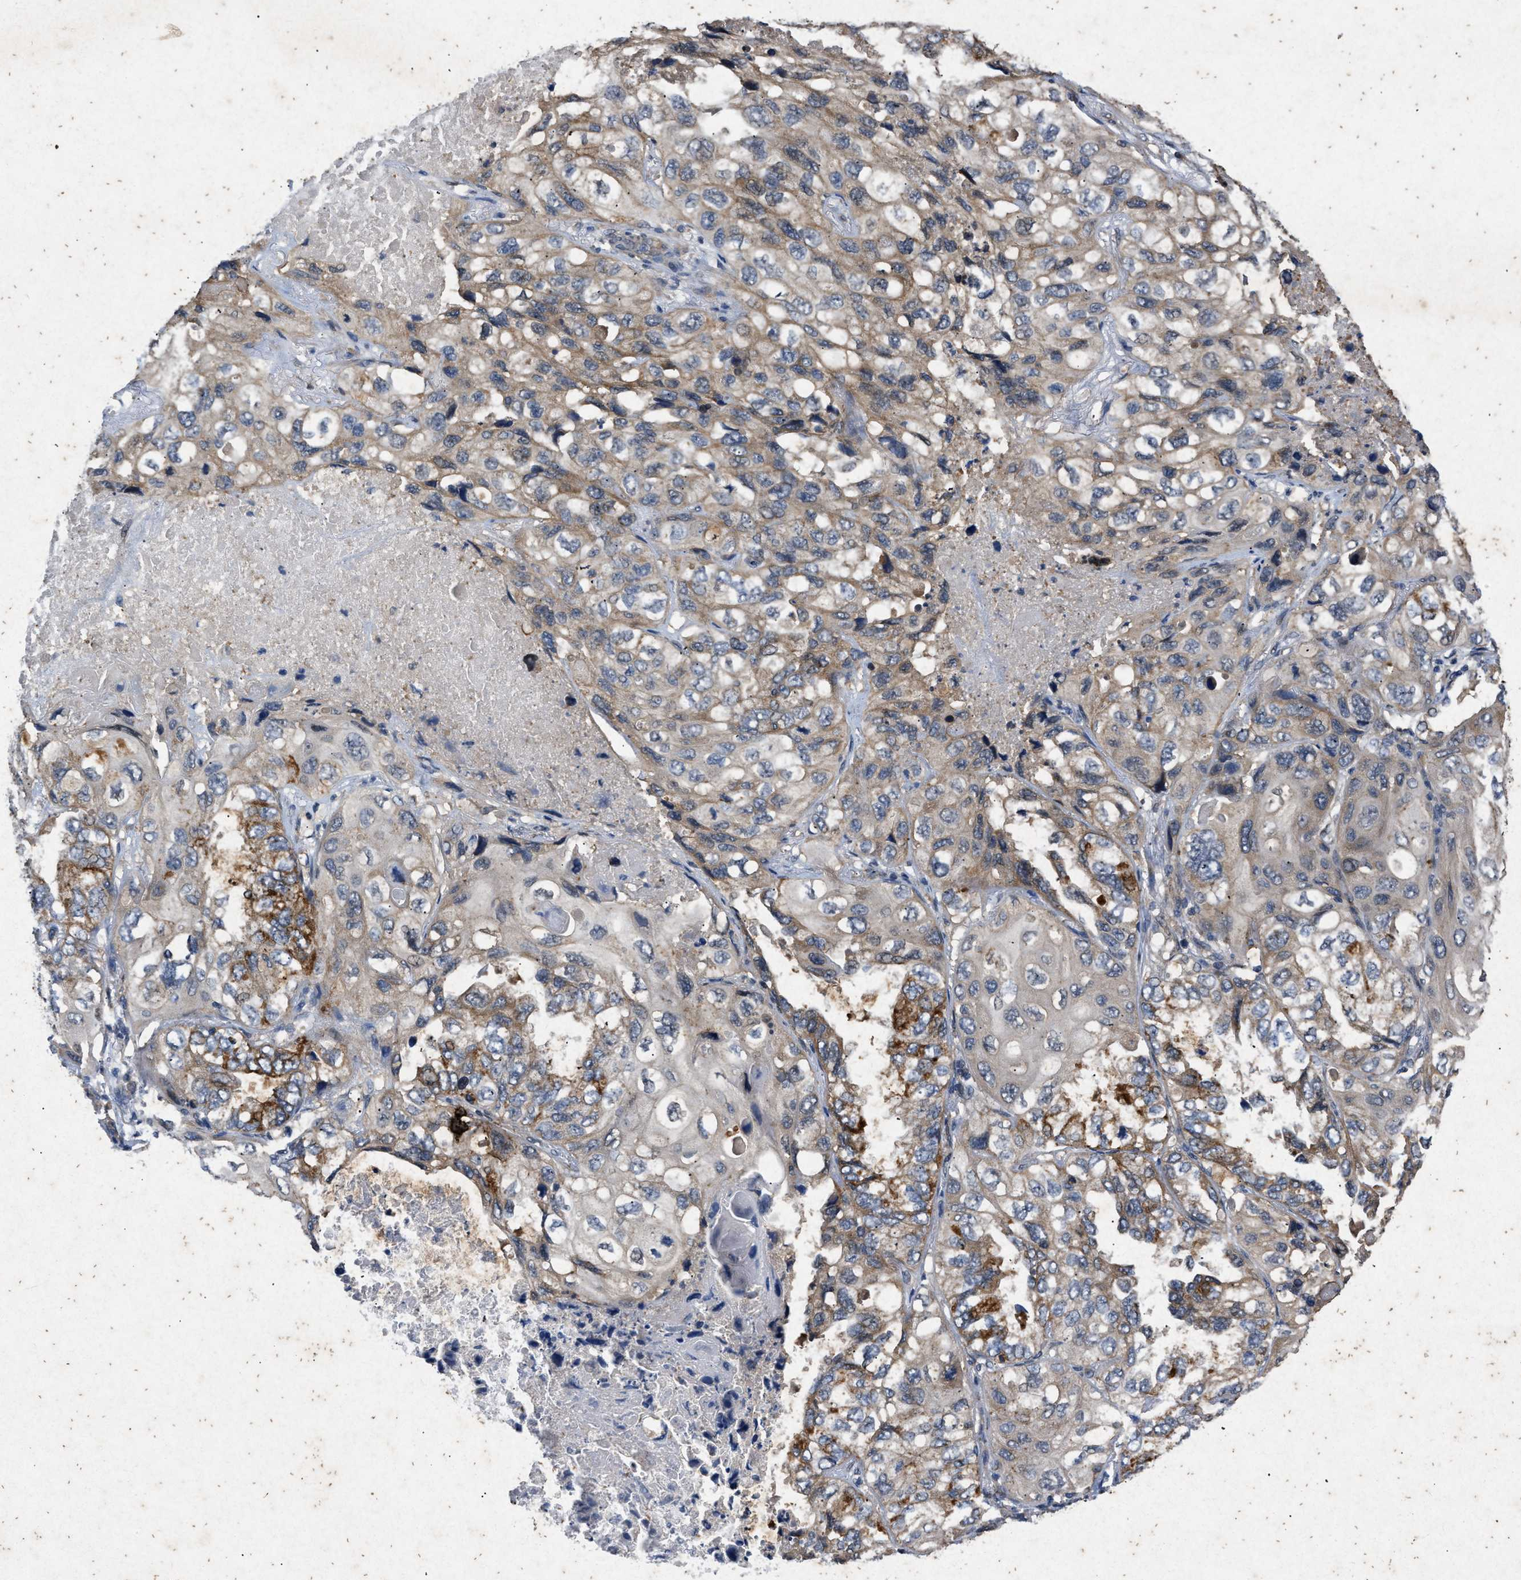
{"staining": {"intensity": "moderate", "quantity": ">75%", "location": "cytoplasmic/membranous"}, "tissue": "lung cancer", "cell_type": "Tumor cells", "image_type": "cancer", "snomed": [{"axis": "morphology", "description": "Squamous cell carcinoma, NOS"}, {"axis": "topography", "description": "Lung"}], "caption": "This image exhibits IHC staining of lung cancer (squamous cell carcinoma), with medium moderate cytoplasmic/membranous staining in approximately >75% of tumor cells.", "gene": "PRKG2", "patient": {"sex": "female", "age": 73}}